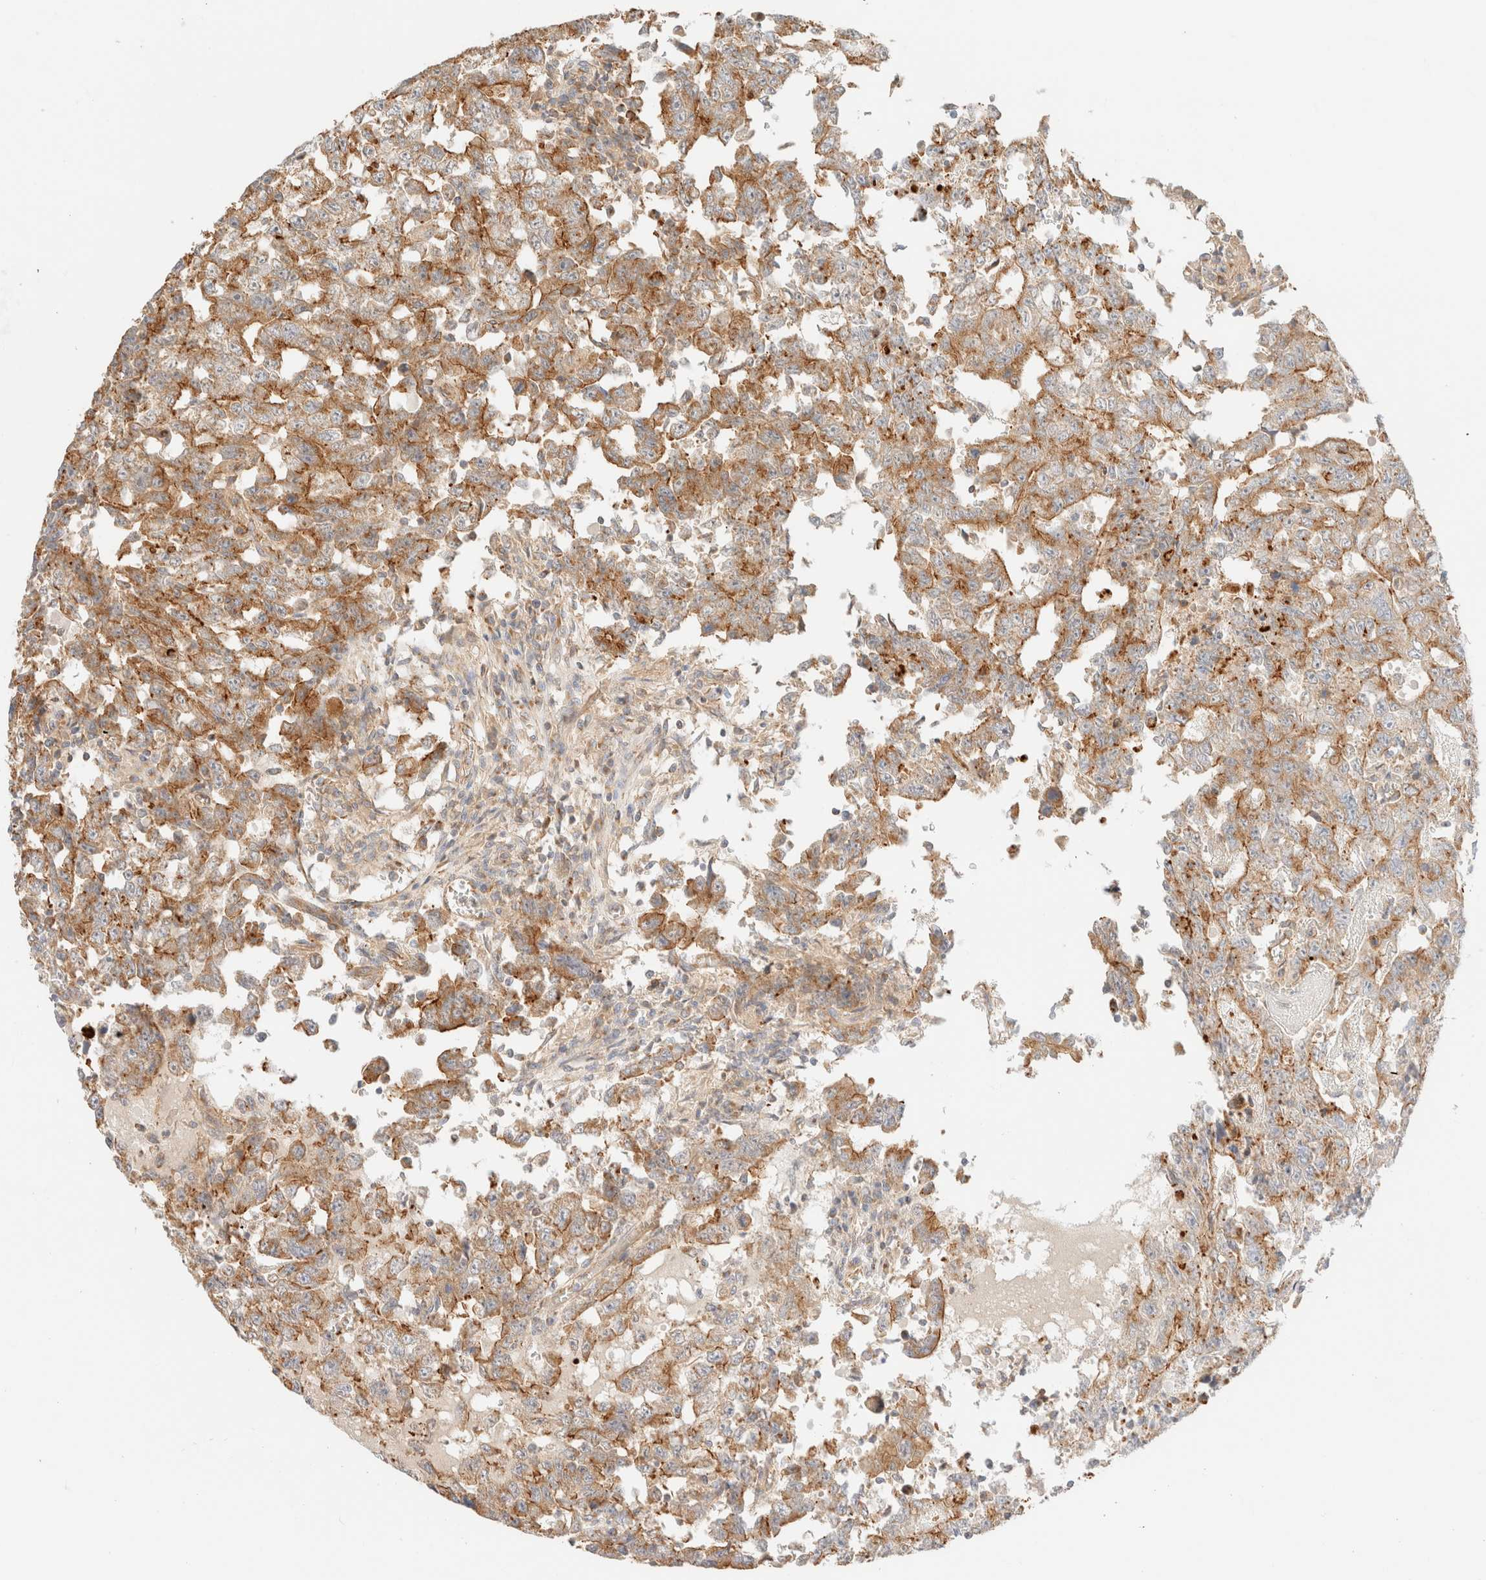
{"staining": {"intensity": "moderate", "quantity": ">75%", "location": "cytoplasmic/membranous"}, "tissue": "testis cancer", "cell_type": "Tumor cells", "image_type": "cancer", "snomed": [{"axis": "morphology", "description": "Carcinoma, Embryonal, NOS"}, {"axis": "topography", "description": "Testis"}], "caption": "Approximately >75% of tumor cells in human embryonal carcinoma (testis) display moderate cytoplasmic/membranous protein staining as visualized by brown immunohistochemical staining.", "gene": "MYO10", "patient": {"sex": "male", "age": 26}}